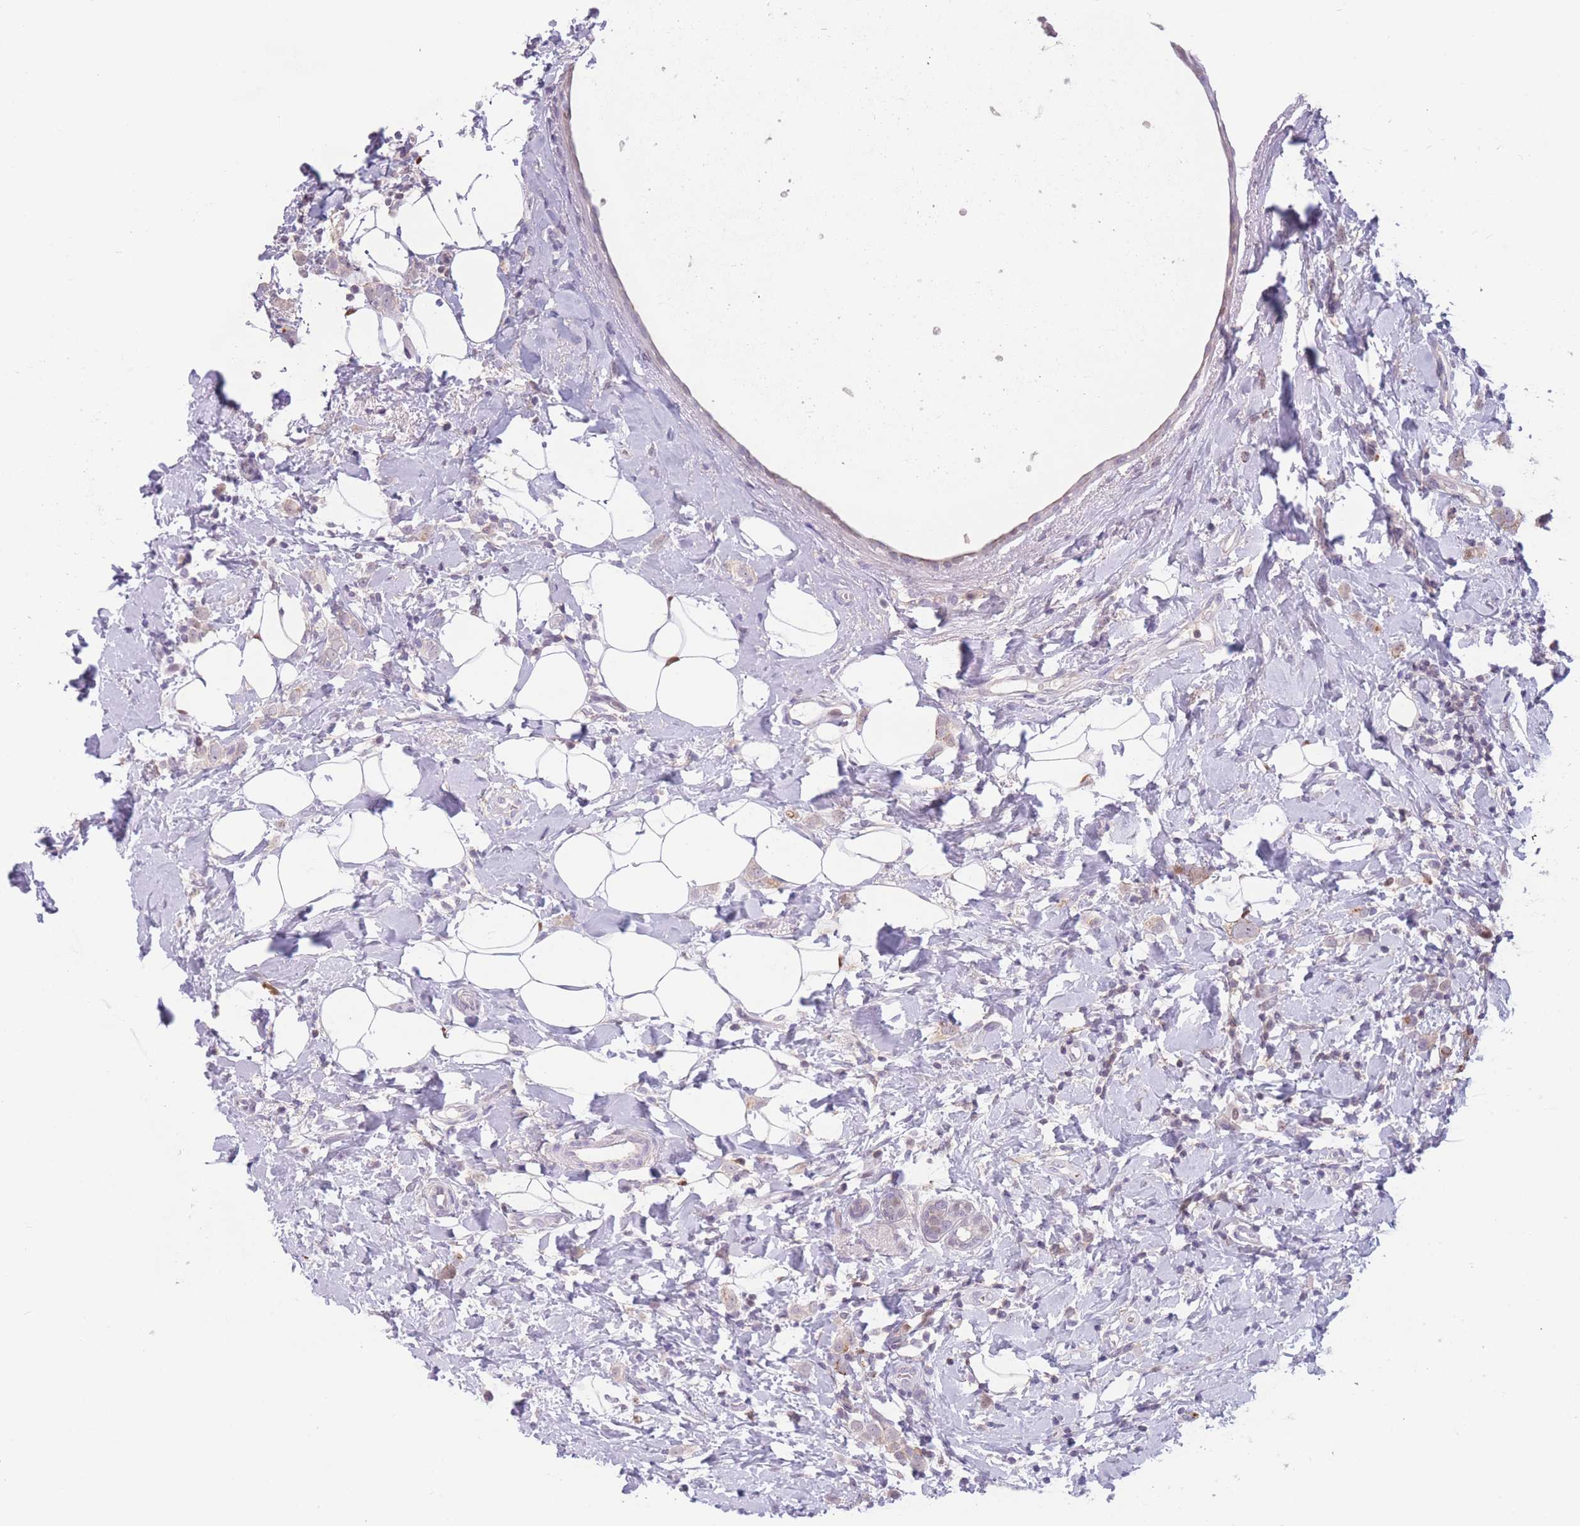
{"staining": {"intensity": "weak", "quantity": "<25%", "location": "cytoplasmic/membranous"}, "tissue": "breast cancer", "cell_type": "Tumor cells", "image_type": "cancer", "snomed": [{"axis": "morphology", "description": "Lobular carcinoma"}, {"axis": "topography", "description": "Breast"}], "caption": "High magnification brightfield microscopy of lobular carcinoma (breast) stained with DAB (brown) and counterstained with hematoxylin (blue): tumor cells show no significant staining.", "gene": "ZNF439", "patient": {"sex": "female", "age": 47}}